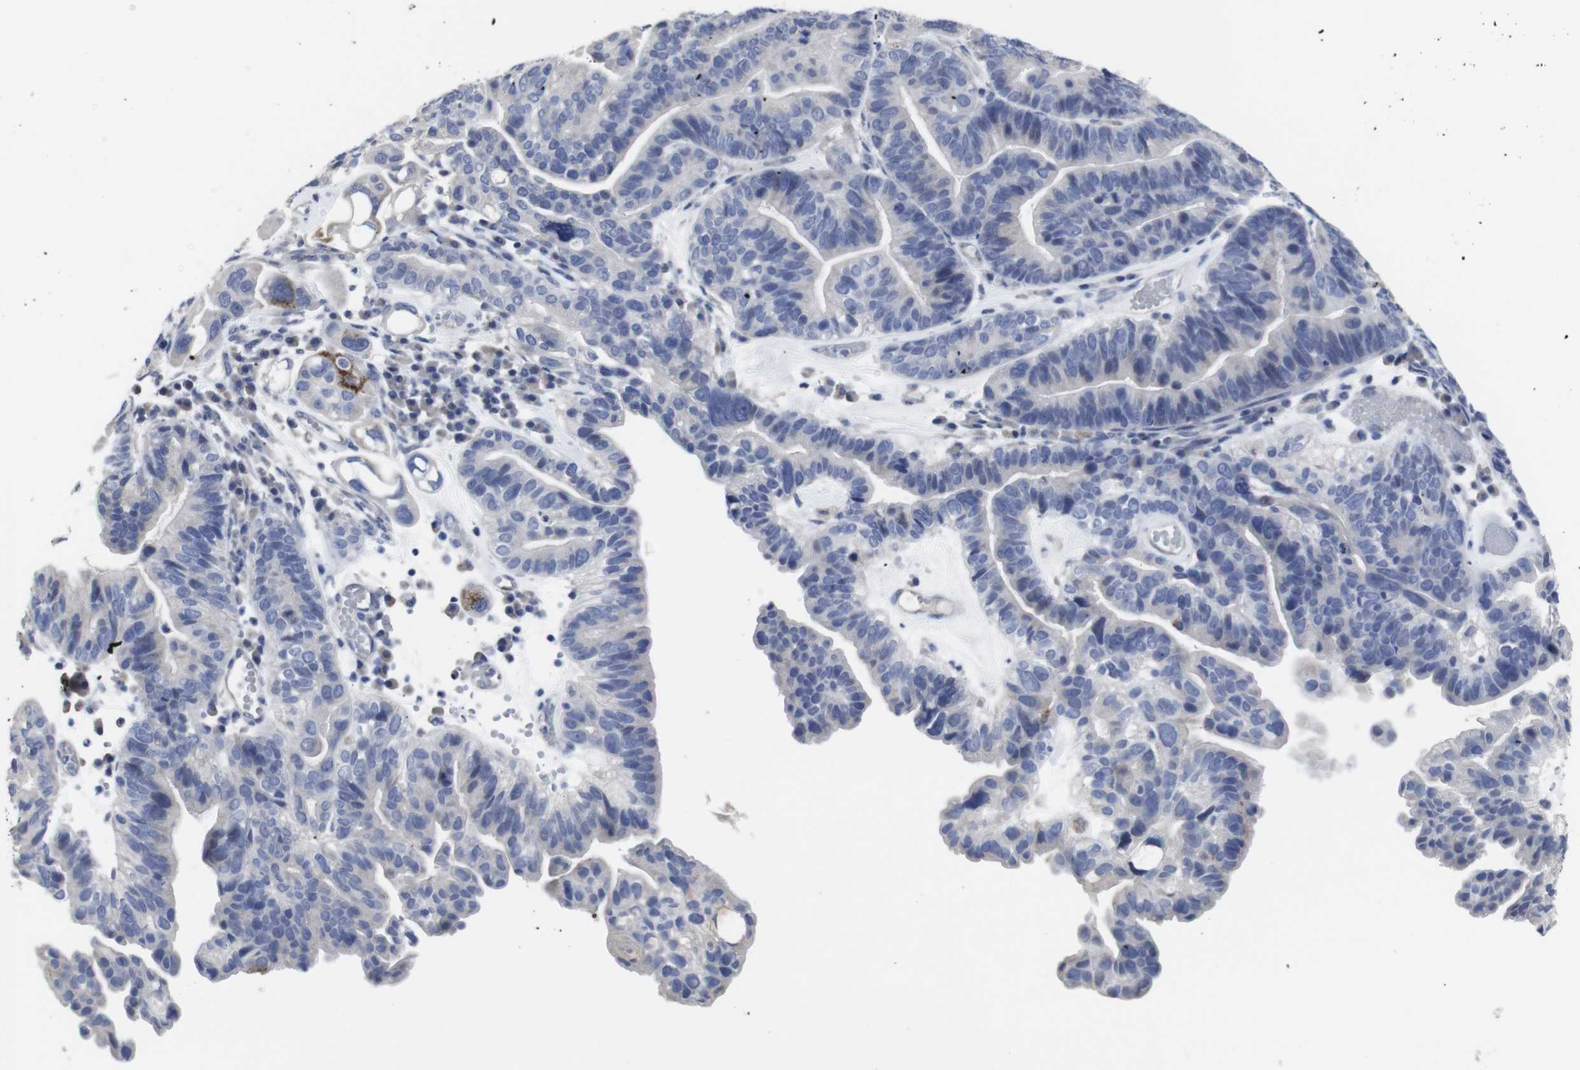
{"staining": {"intensity": "negative", "quantity": "none", "location": "none"}, "tissue": "ovarian cancer", "cell_type": "Tumor cells", "image_type": "cancer", "snomed": [{"axis": "morphology", "description": "Cystadenocarcinoma, serous, NOS"}, {"axis": "topography", "description": "Ovary"}], "caption": "Ovarian cancer (serous cystadenocarcinoma) was stained to show a protein in brown. There is no significant expression in tumor cells.", "gene": "SNCG", "patient": {"sex": "female", "age": 56}}